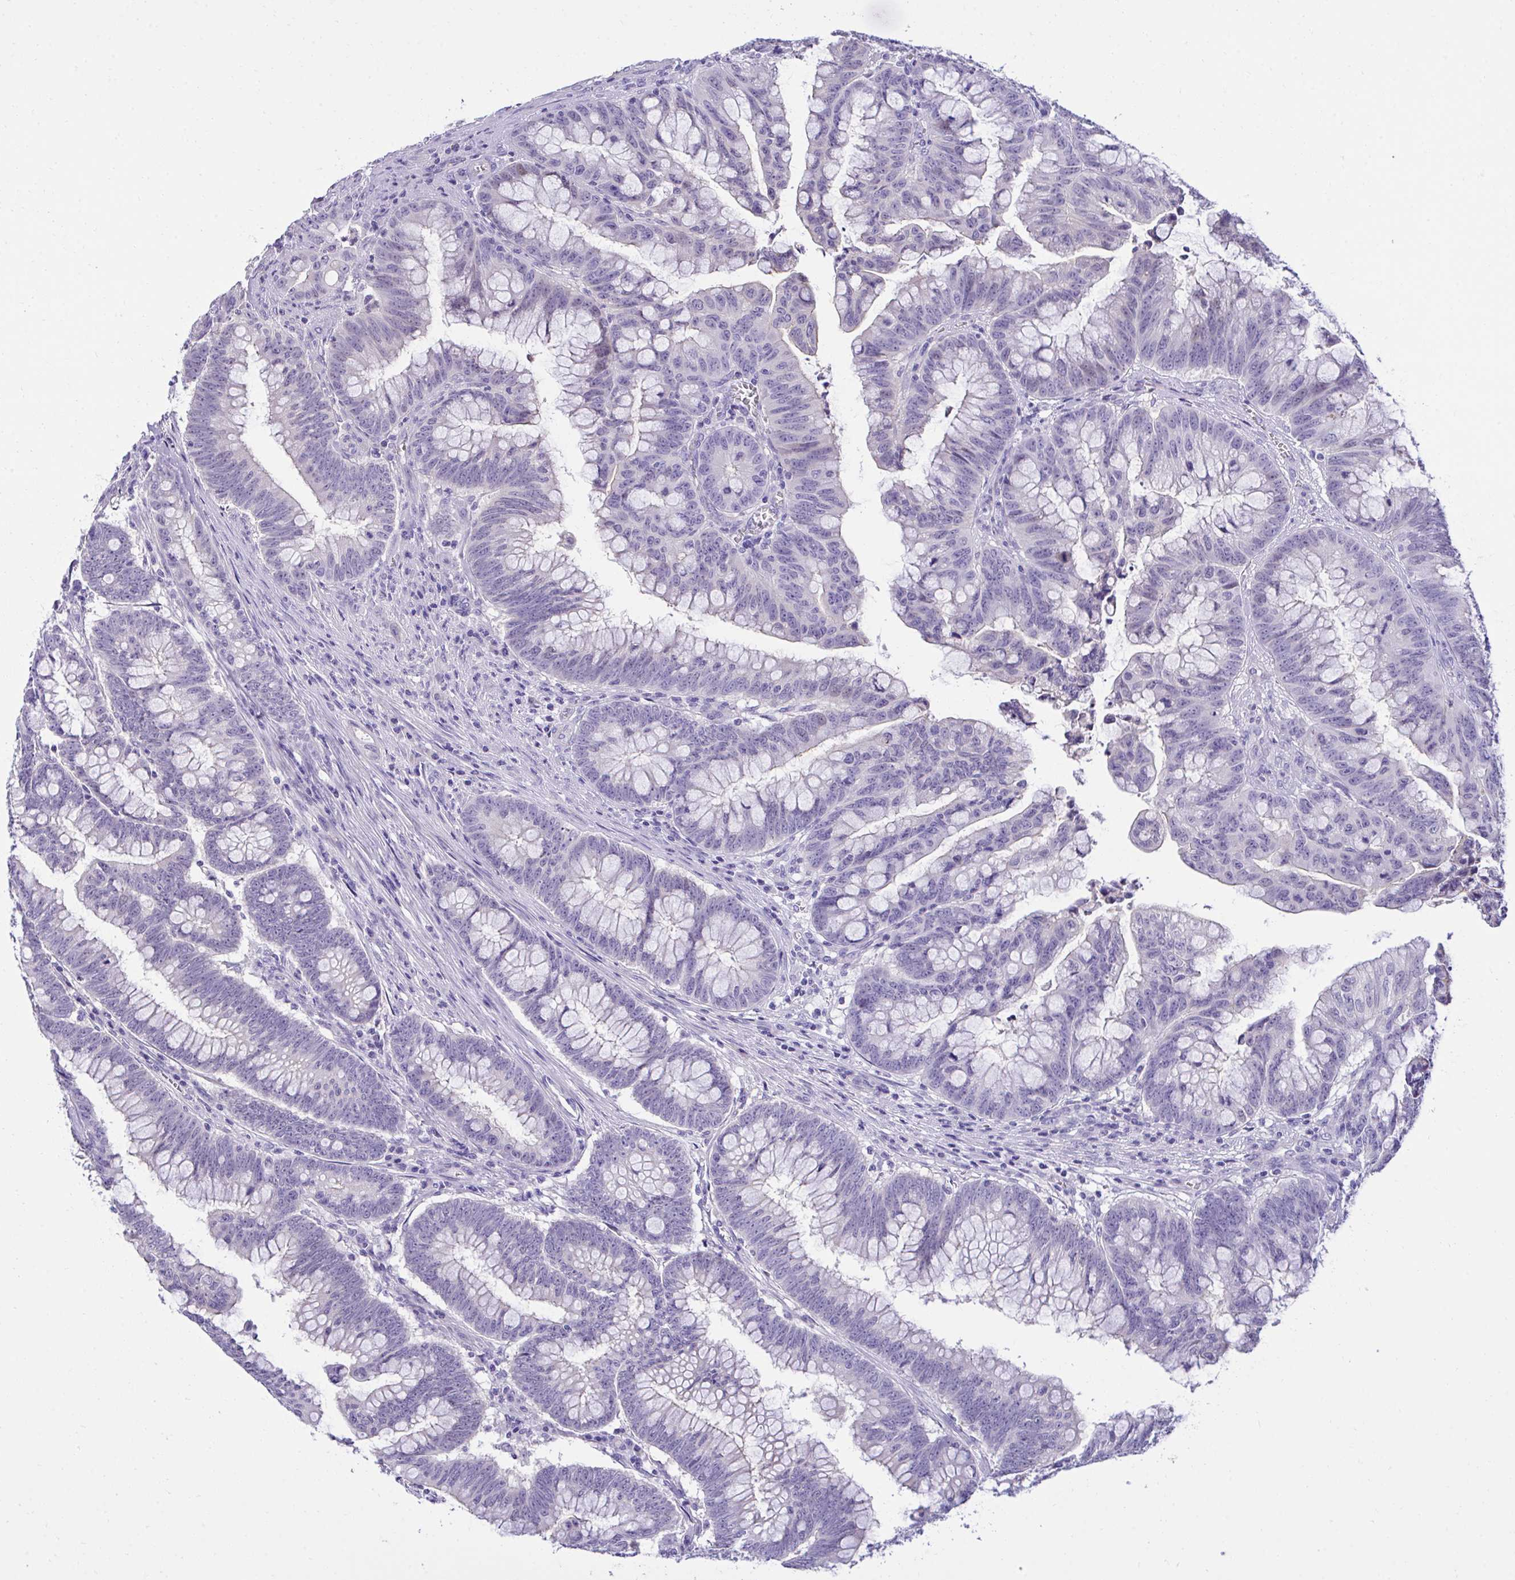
{"staining": {"intensity": "negative", "quantity": "none", "location": "none"}, "tissue": "colorectal cancer", "cell_type": "Tumor cells", "image_type": "cancer", "snomed": [{"axis": "morphology", "description": "Adenocarcinoma, NOS"}, {"axis": "topography", "description": "Colon"}], "caption": "The IHC image has no significant expression in tumor cells of adenocarcinoma (colorectal) tissue.", "gene": "TMCO5A", "patient": {"sex": "male", "age": 62}}